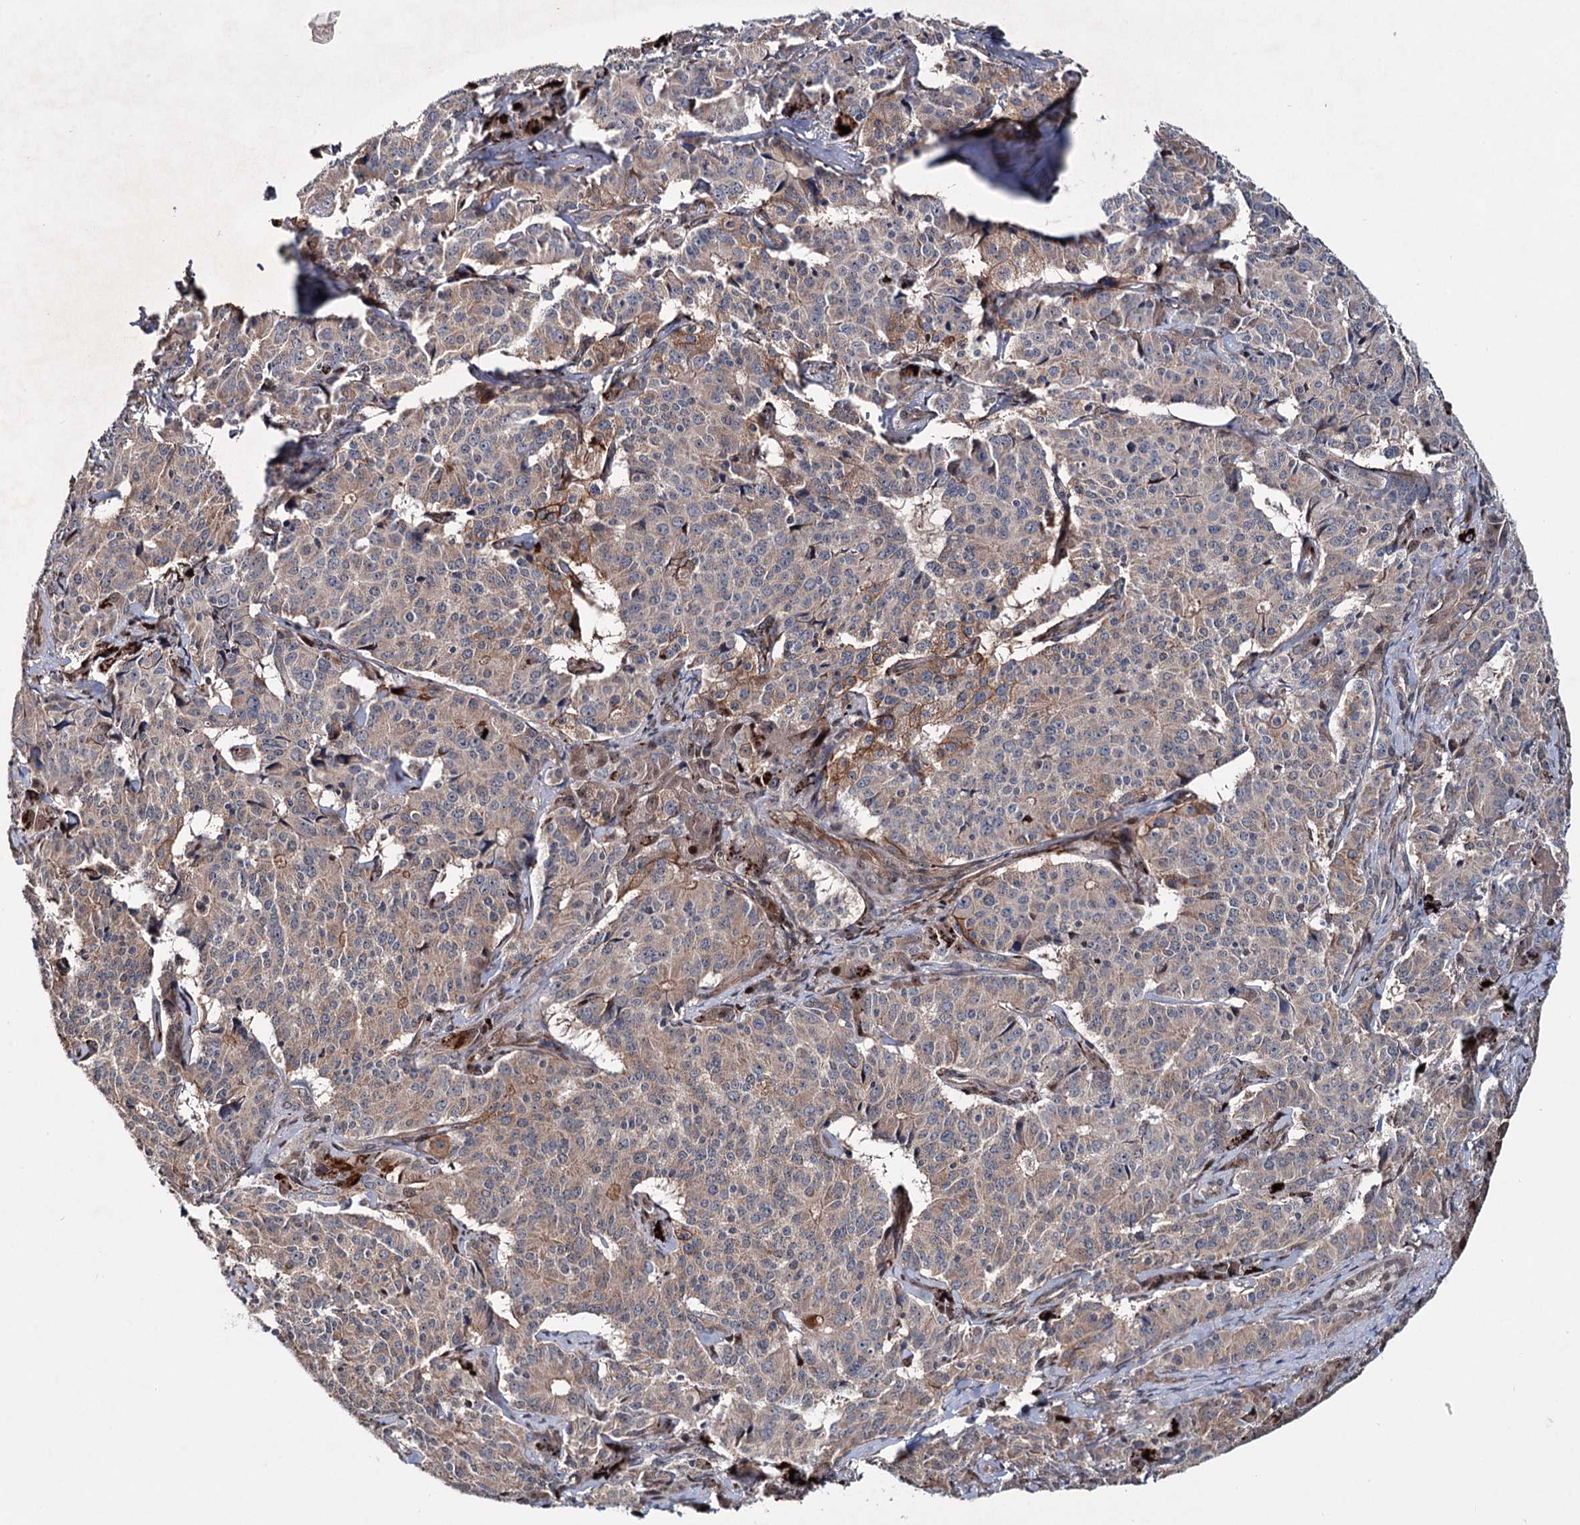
{"staining": {"intensity": "moderate", "quantity": ">75%", "location": "cytoplasmic/membranous,nuclear"}, "tissue": "pancreatic cancer", "cell_type": "Tumor cells", "image_type": "cancer", "snomed": [{"axis": "morphology", "description": "Adenocarcinoma, NOS"}, {"axis": "topography", "description": "Pancreas"}], "caption": "About >75% of tumor cells in human pancreatic cancer (adenocarcinoma) reveal moderate cytoplasmic/membranous and nuclear protein staining as visualized by brown immunohistochemical staining.", "gene": "PTDSS2", "patient": {"sex": "female", "age": 74}}